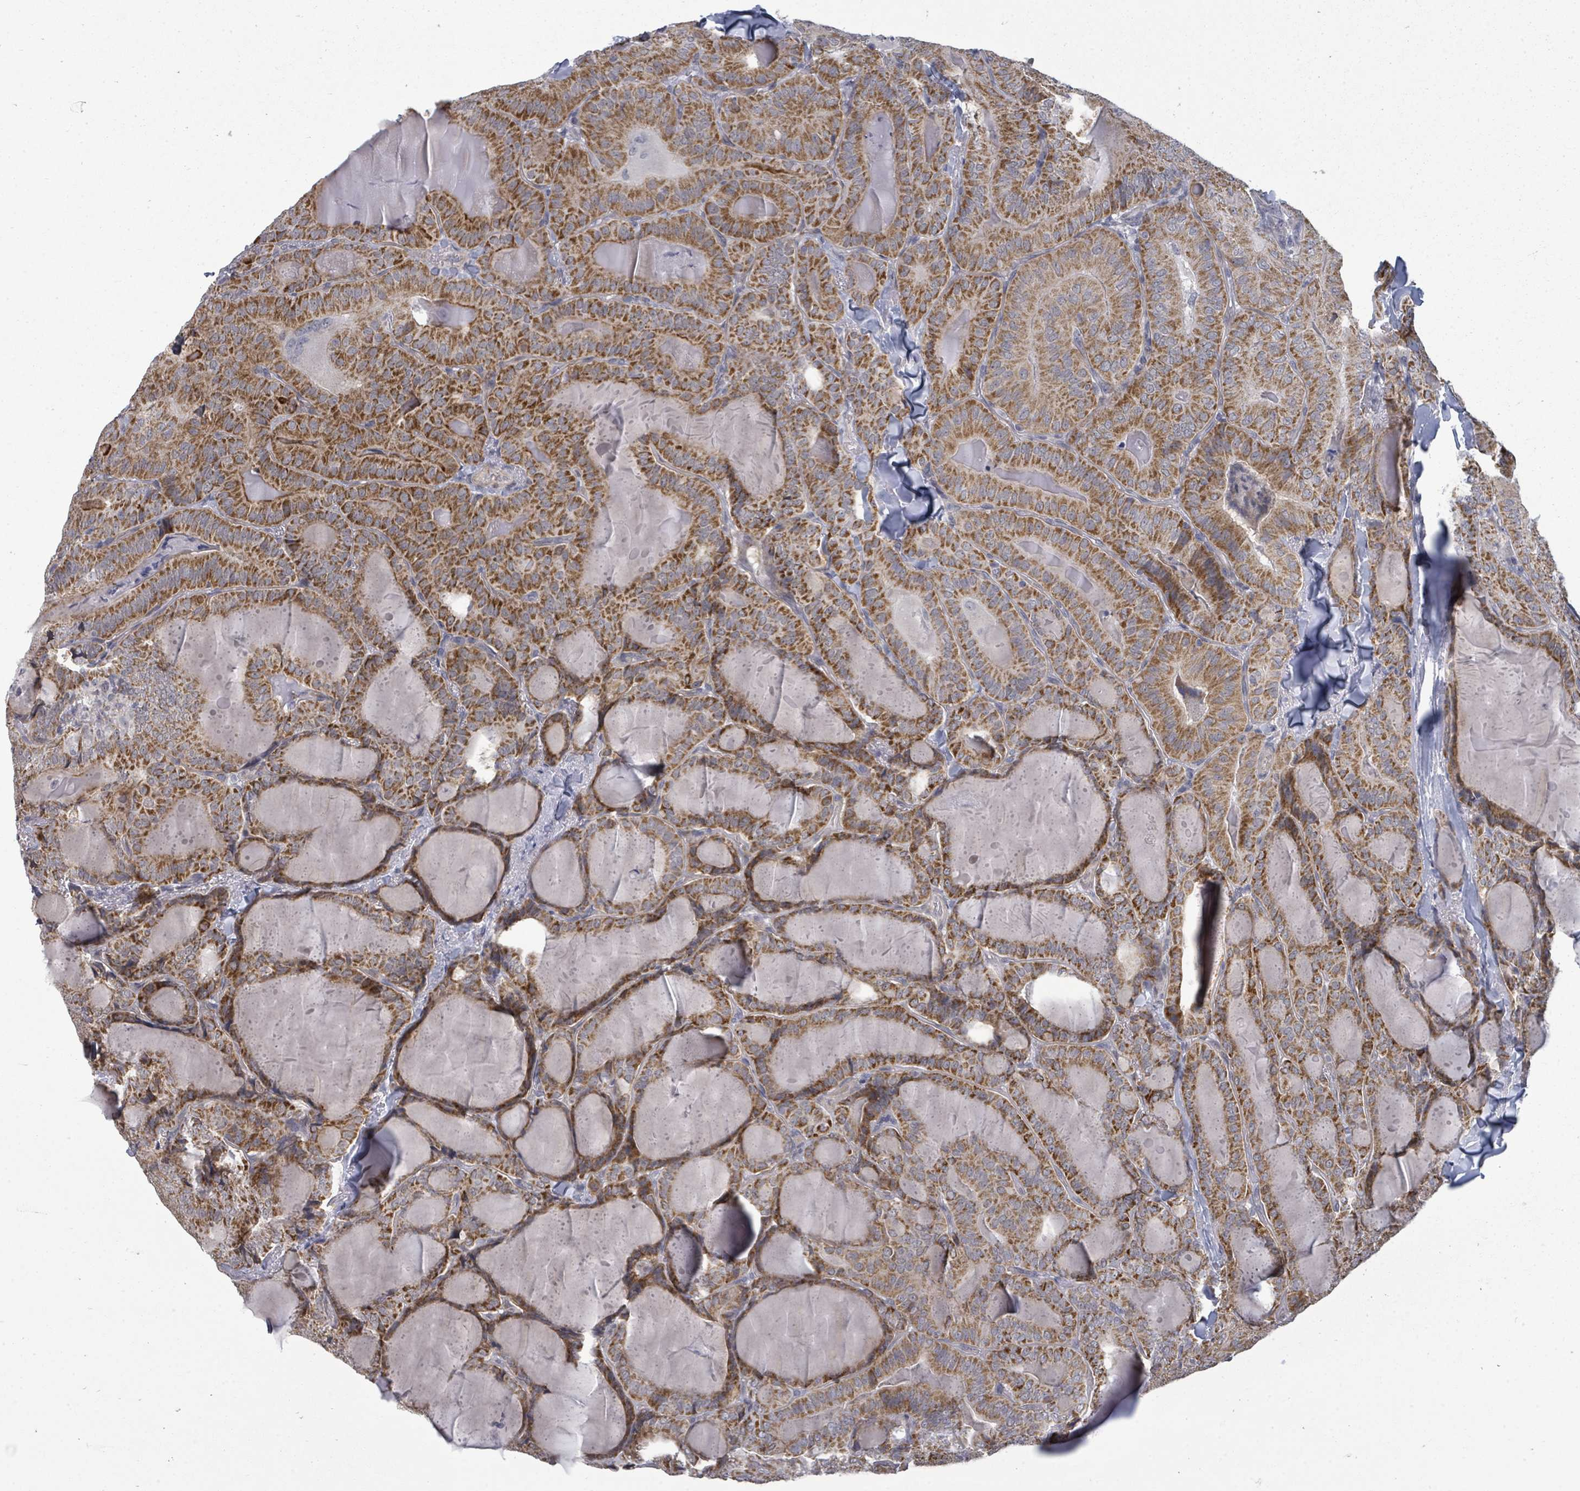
{"staining": {"intensity": "strong", "quantity": ">75%", "location": "cytoplasmic/membranous"}, "tissue": "thyroid cancer", "cell_type": "Tumor cells", "image_type": "cancer", "snomed": [{"axis": "morphology", "description": "Papillary adenocarcinoma, NOS"}, {"axis": "topography", "description": "Thyroid gland"}], "caption": "Thyroid cancer (papillary adenocarcinoma) tissue displays strong cytoplasmic/membranous expression in about >75% of tumor cells", "gene": "PTPN20", "patient": {"sex": "female", "age": 68}}